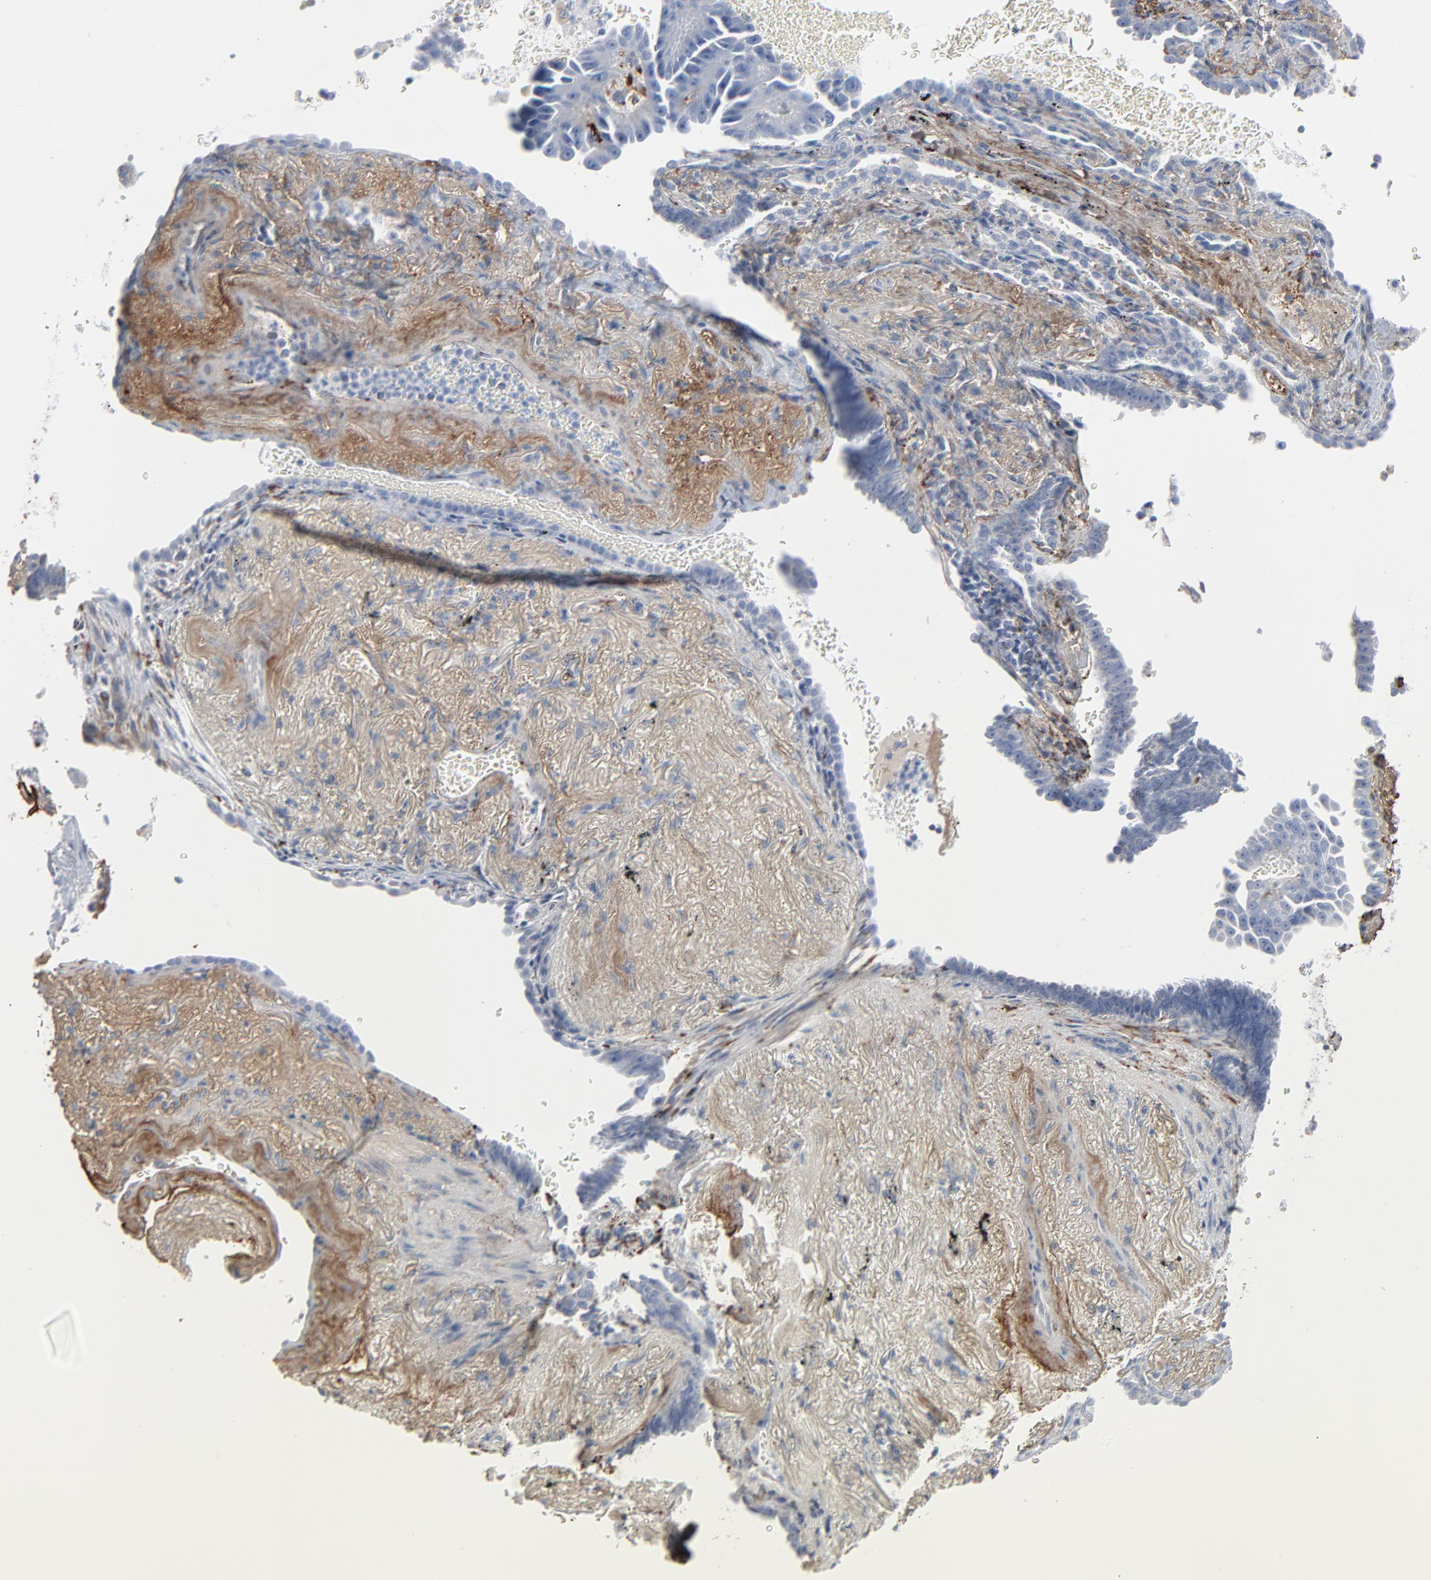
{"staining": {"intensity": "negative", "quantity": "none", "location": "none"}, "tissue": "lung cancer", "cell_type": "Tumor cells", "image_type": "cancer", "snomed": [{"axis": "morphology", "description": "Adenocarcinoma, NOS"}, {"axis": "topography", "description": "Lung"}], "caption": "DAB immunohistochemical staining of human lung cancer displays no significant staining in tumor cells.", "gene": "BGN", "patient": {"sex": "female", "age": 64}}